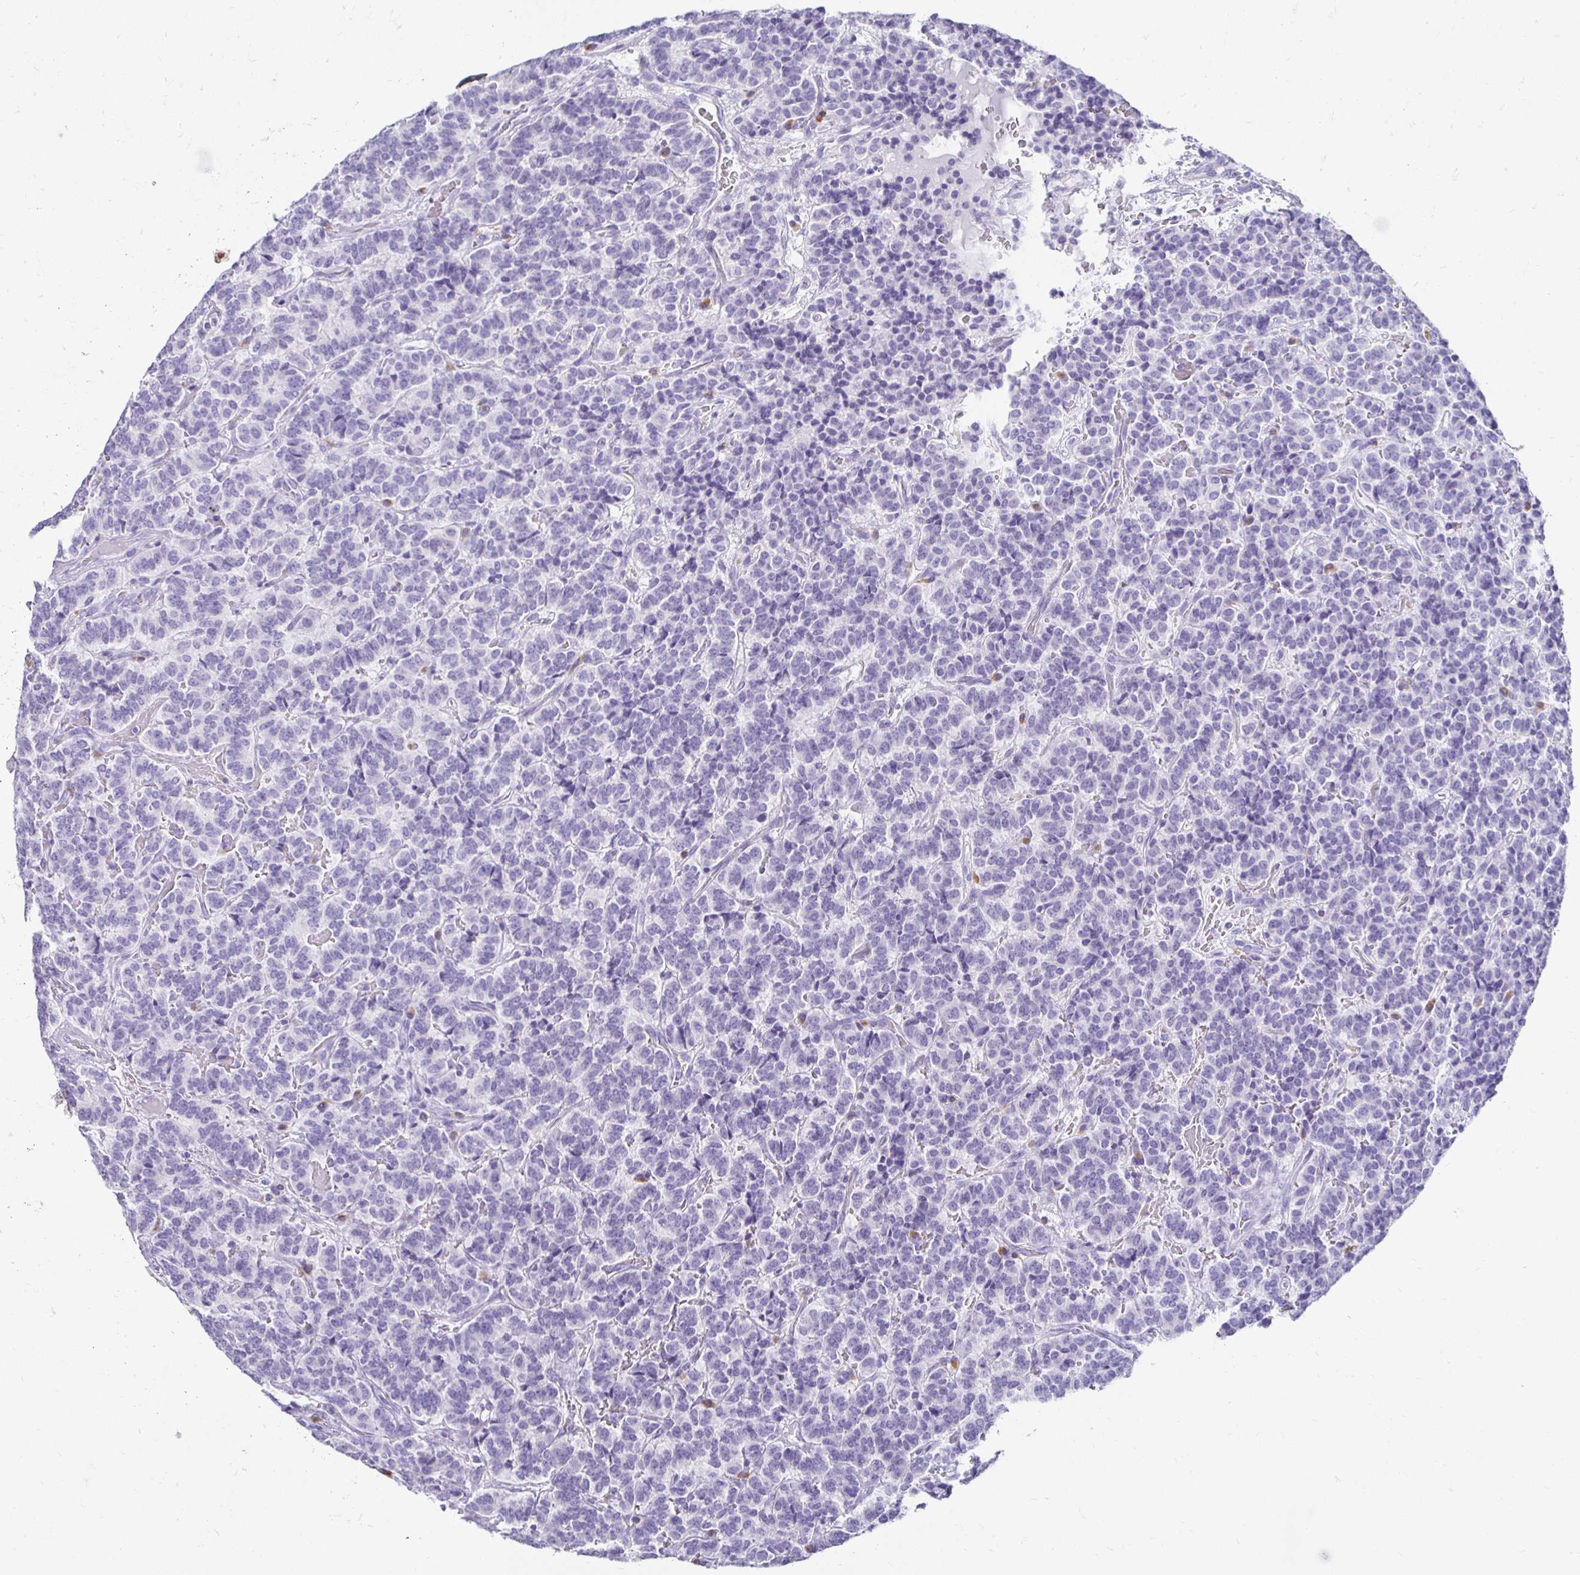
{"staining": {"intensity": "negative", "quantity": "none", "location": "none"}, "tissue": "carcinoid", "cell_type": "Tumor cells", "image_type": "cancer", "snomed": [{"axis": "morphology", "description": "Carcinoid, malignant, NOS"}, {"axis": "topography", "description": "Pancreas"}], "caption": "Malignant carcinoid stained for a protein using IHC reveals no expression tumor cells.", "gene": "CST6", "patient": {"sex": "male", "age": 36}}